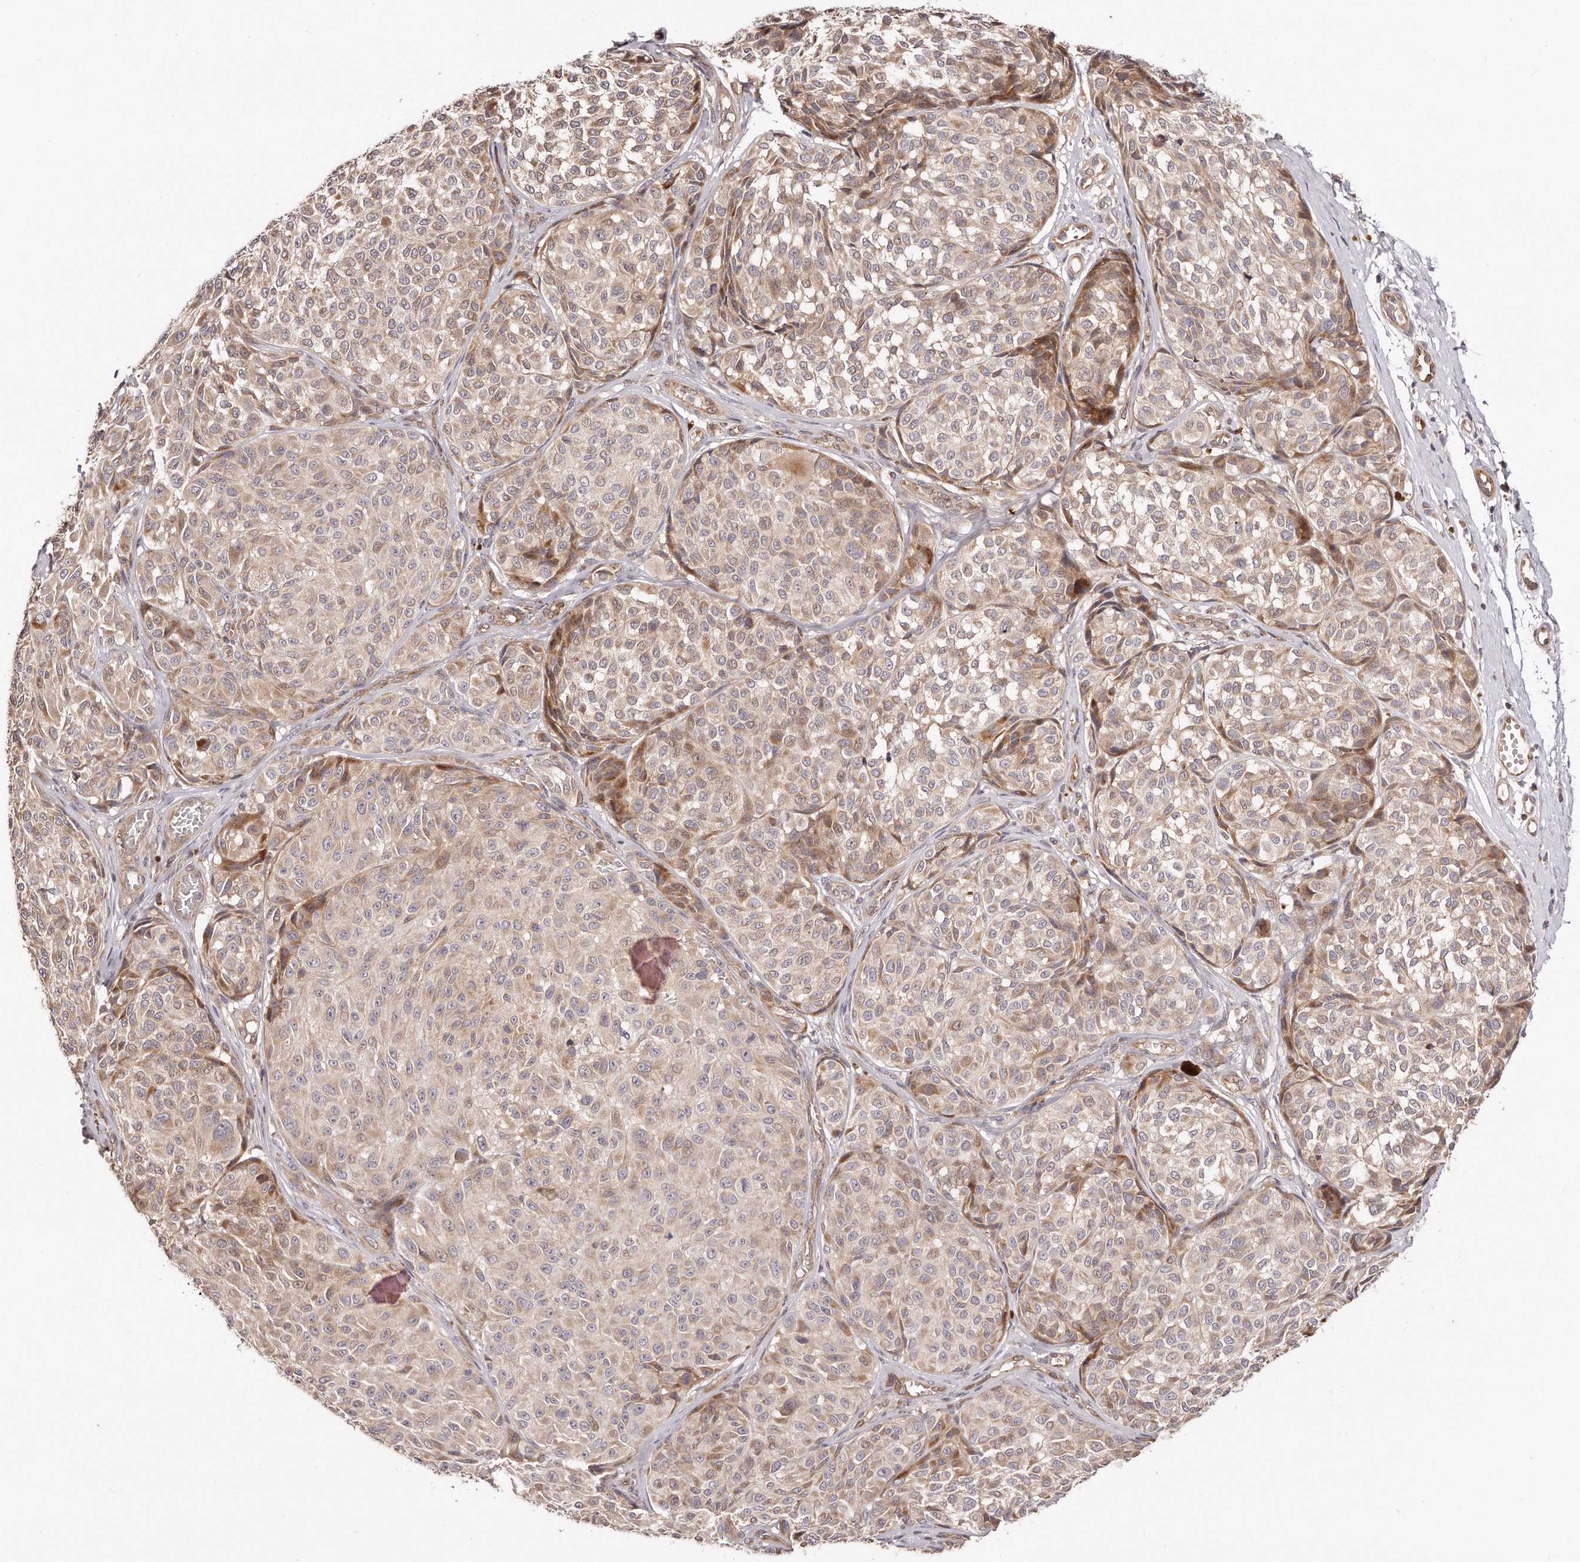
{"staining": {"intensity": "moderate", "quantity": "<25%", "location": "cytoplasmic/membranous"}, "tissue": "melanoma", "cell_type": "Tumor cells", "image_type": "cancer", "snomed": [{"axis": "morphology", "description": "Malignant melanoma, NOS"}, {"axis": "topography", "description": "Skin"}], "caption": "Immunohistochemical staining of malignant melanoma displays low levels of moderate cytoplasmic/membranous positivity in approximately <25% of tumor cells.", "gene": "GBP4", "patient": {"sex": "male", "age": 83}}